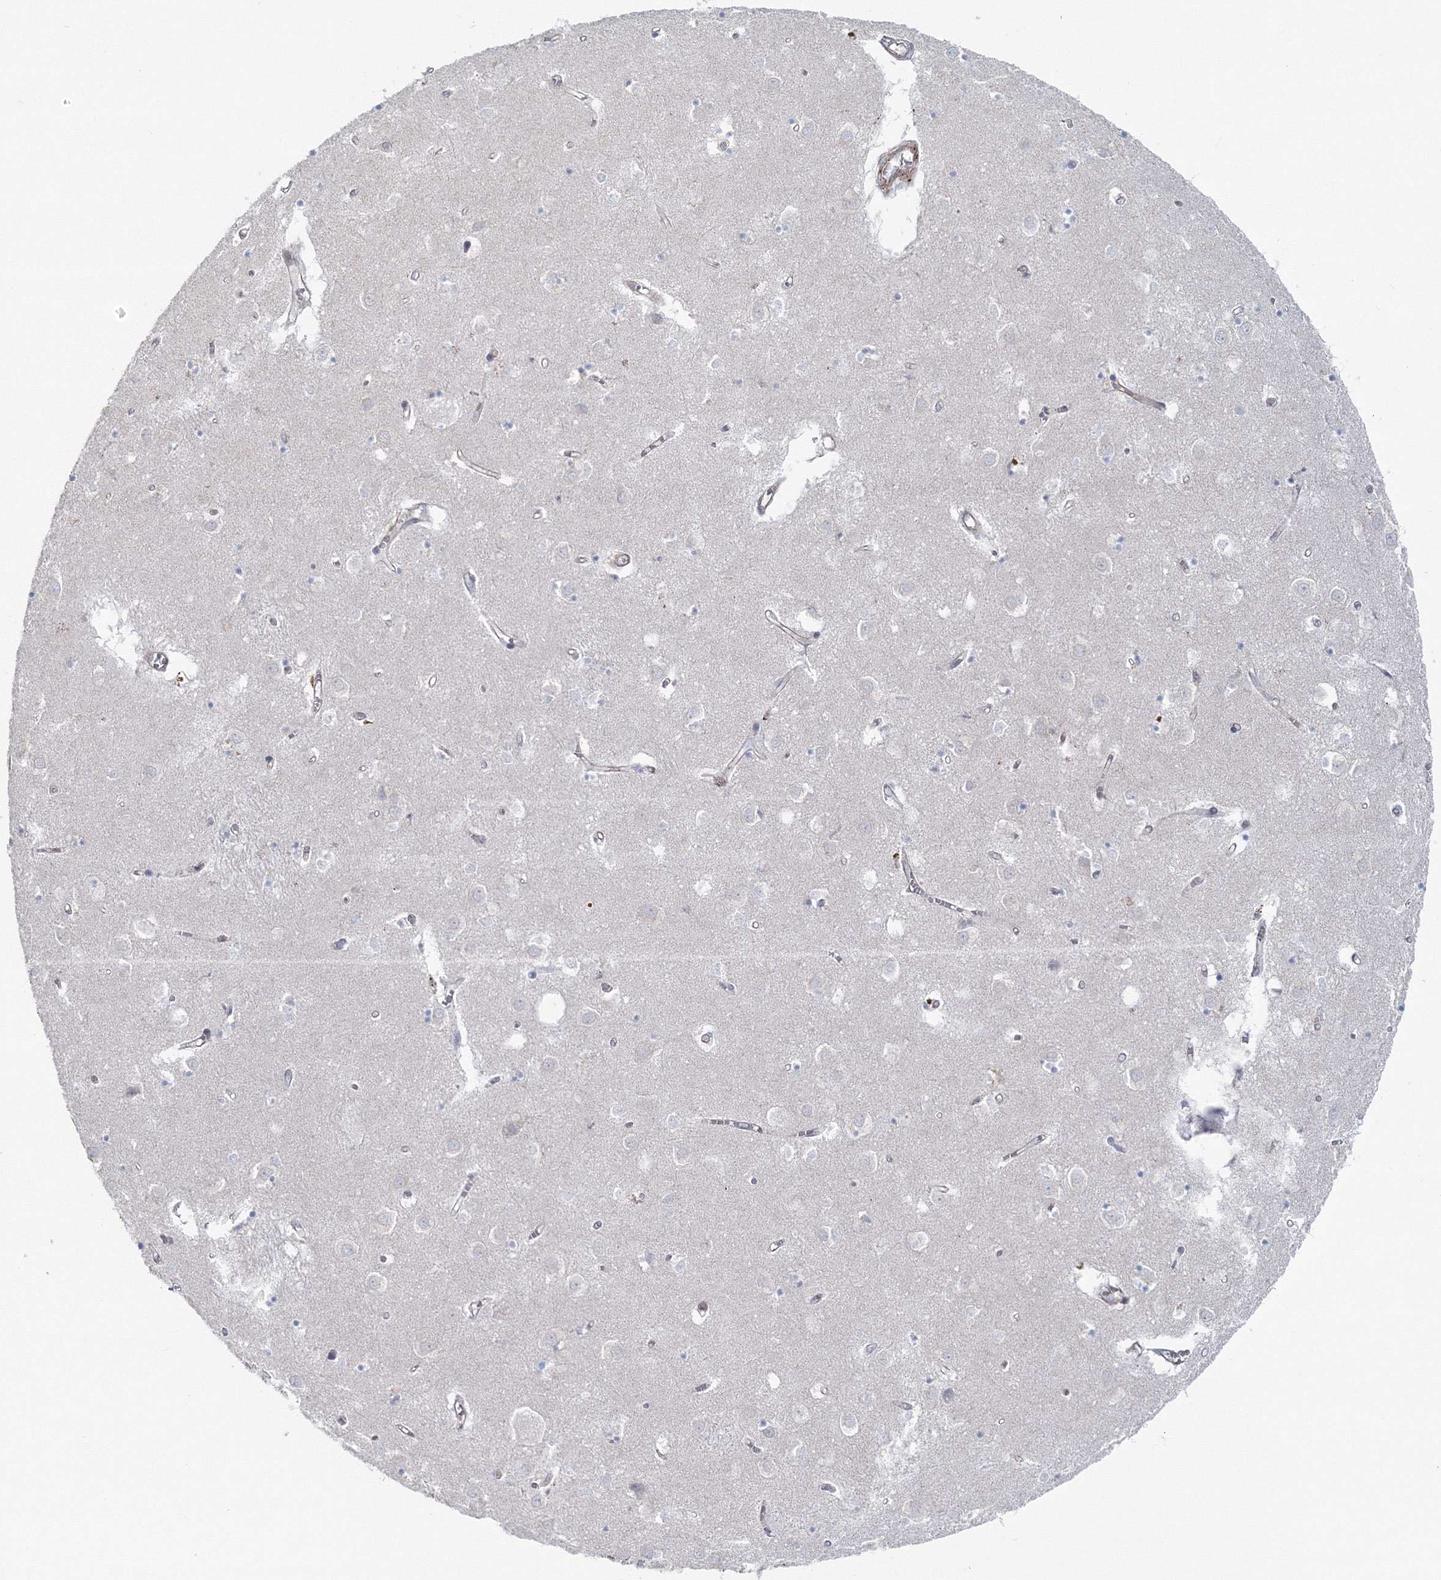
{"staining": {"intensity": "negative", "quantity": "none", "location": "none"}, "tissue": "caudate", "cell_type": "Glial cells", "image_type": "normal", "snomed": [{"axis": "morphology", "description": "Normal tissue, NOS"}, {"axis": "topography", "description": "Lateral ventricle wall"}], "caption": "The image displays no staining of glial cells in benign caudate. The staining was performed using DAB (3,3'-diaminobenzidine) to visualize the protein expression in brown, while the nuclei were stained in blue with hematoxylin (Magnification: 20x).", "gene": "GGA2", "patient": {"sex": "male", "age": 70}}